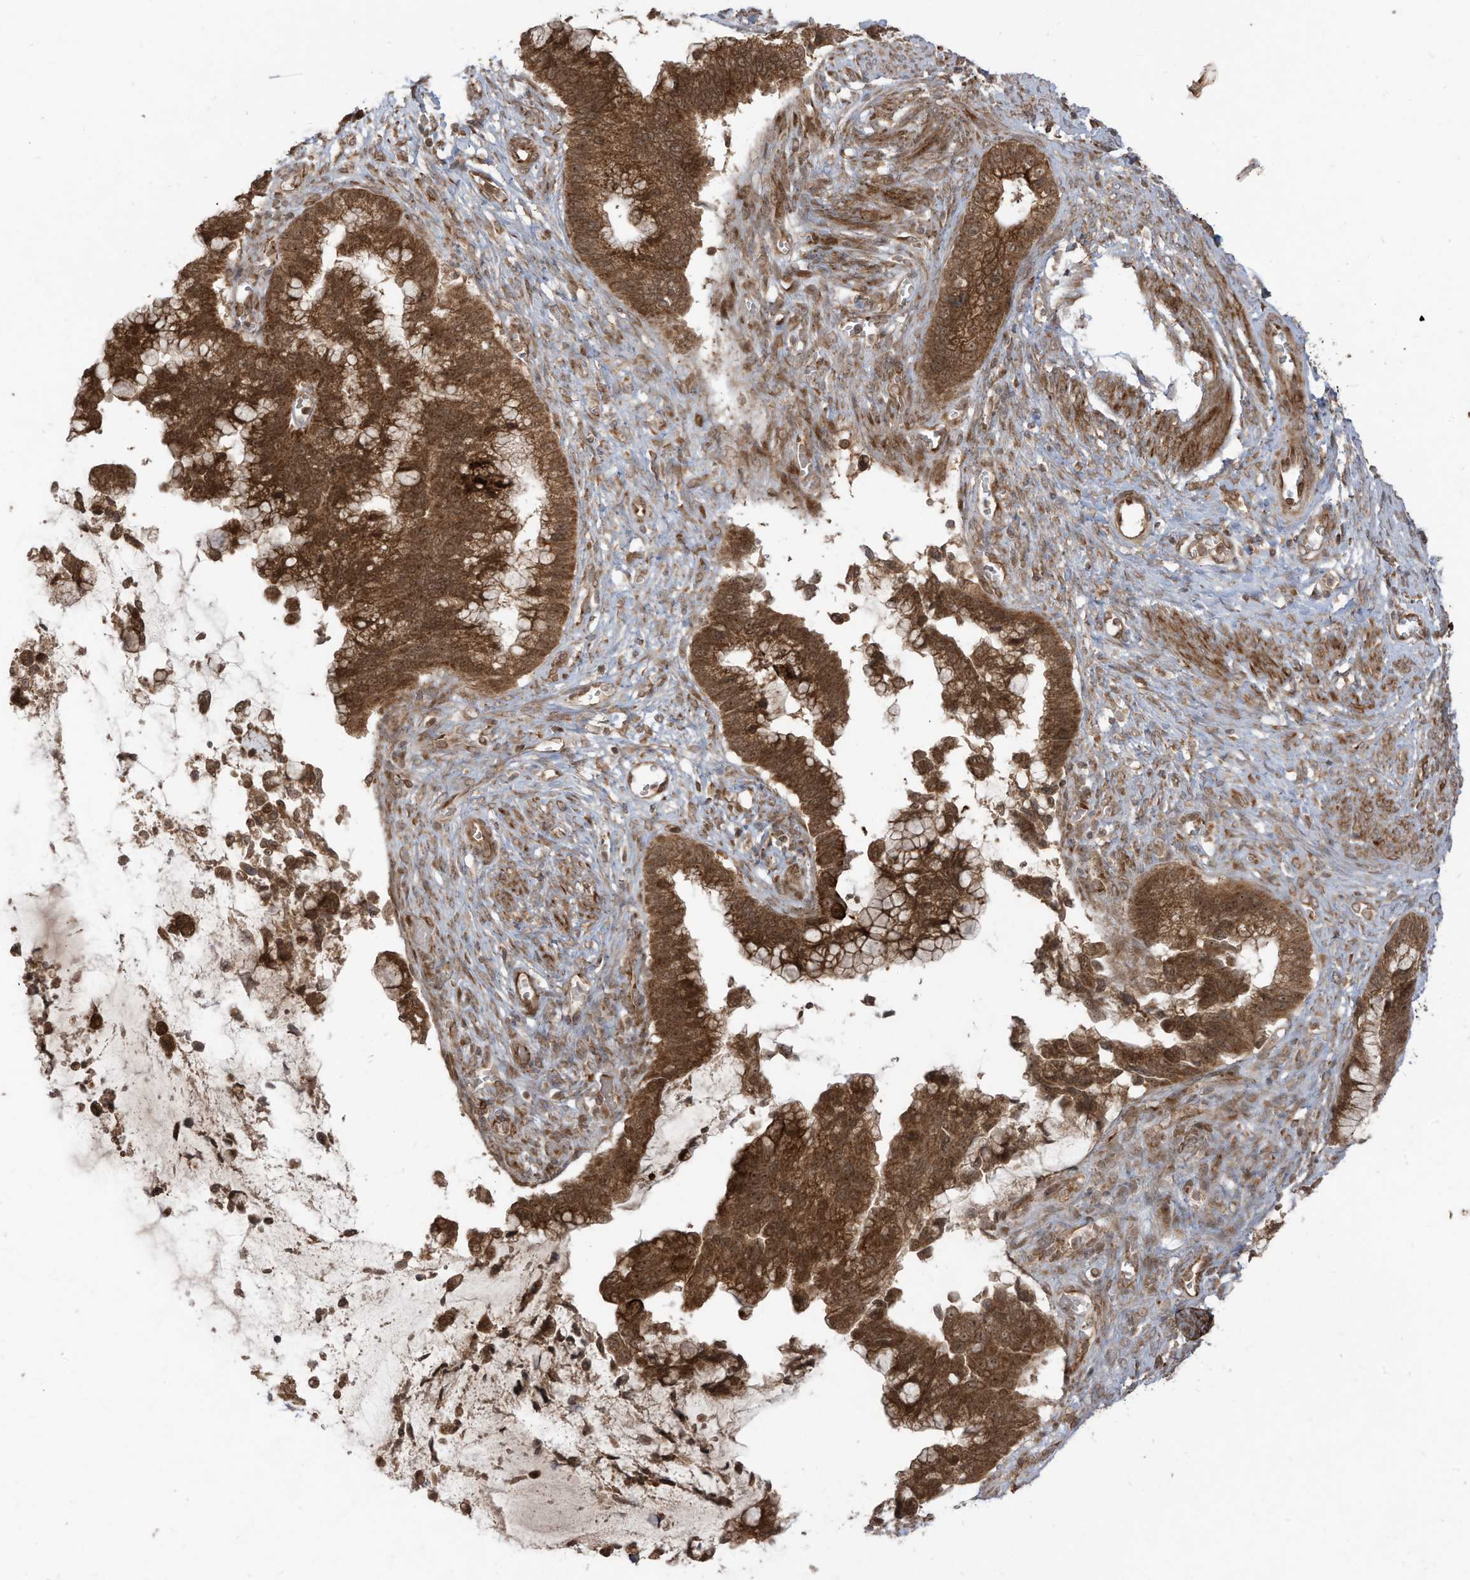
{"staining": {"intensity": "moderate", "quantity": ">75%", "location": "cytoplasmic/membranous"}, "tissue": "cervical cancer", "cell_type": "Tumor cells", "image_type": "cancer", "snomed": [{"axis": "morphology", "description": "Adenocarcinoma, NOS"}, {"axis": "topography", "description": "Cervix"}], "caption": "This is an image of immunohistochemistry (IHC) staining of adenocarcinoma (cervical), which shows moderate staining in the cytoplasmic/membranous of tumor cells.", "gene": "TRIM67", "patient": {"sex": "female", "age": 44}}